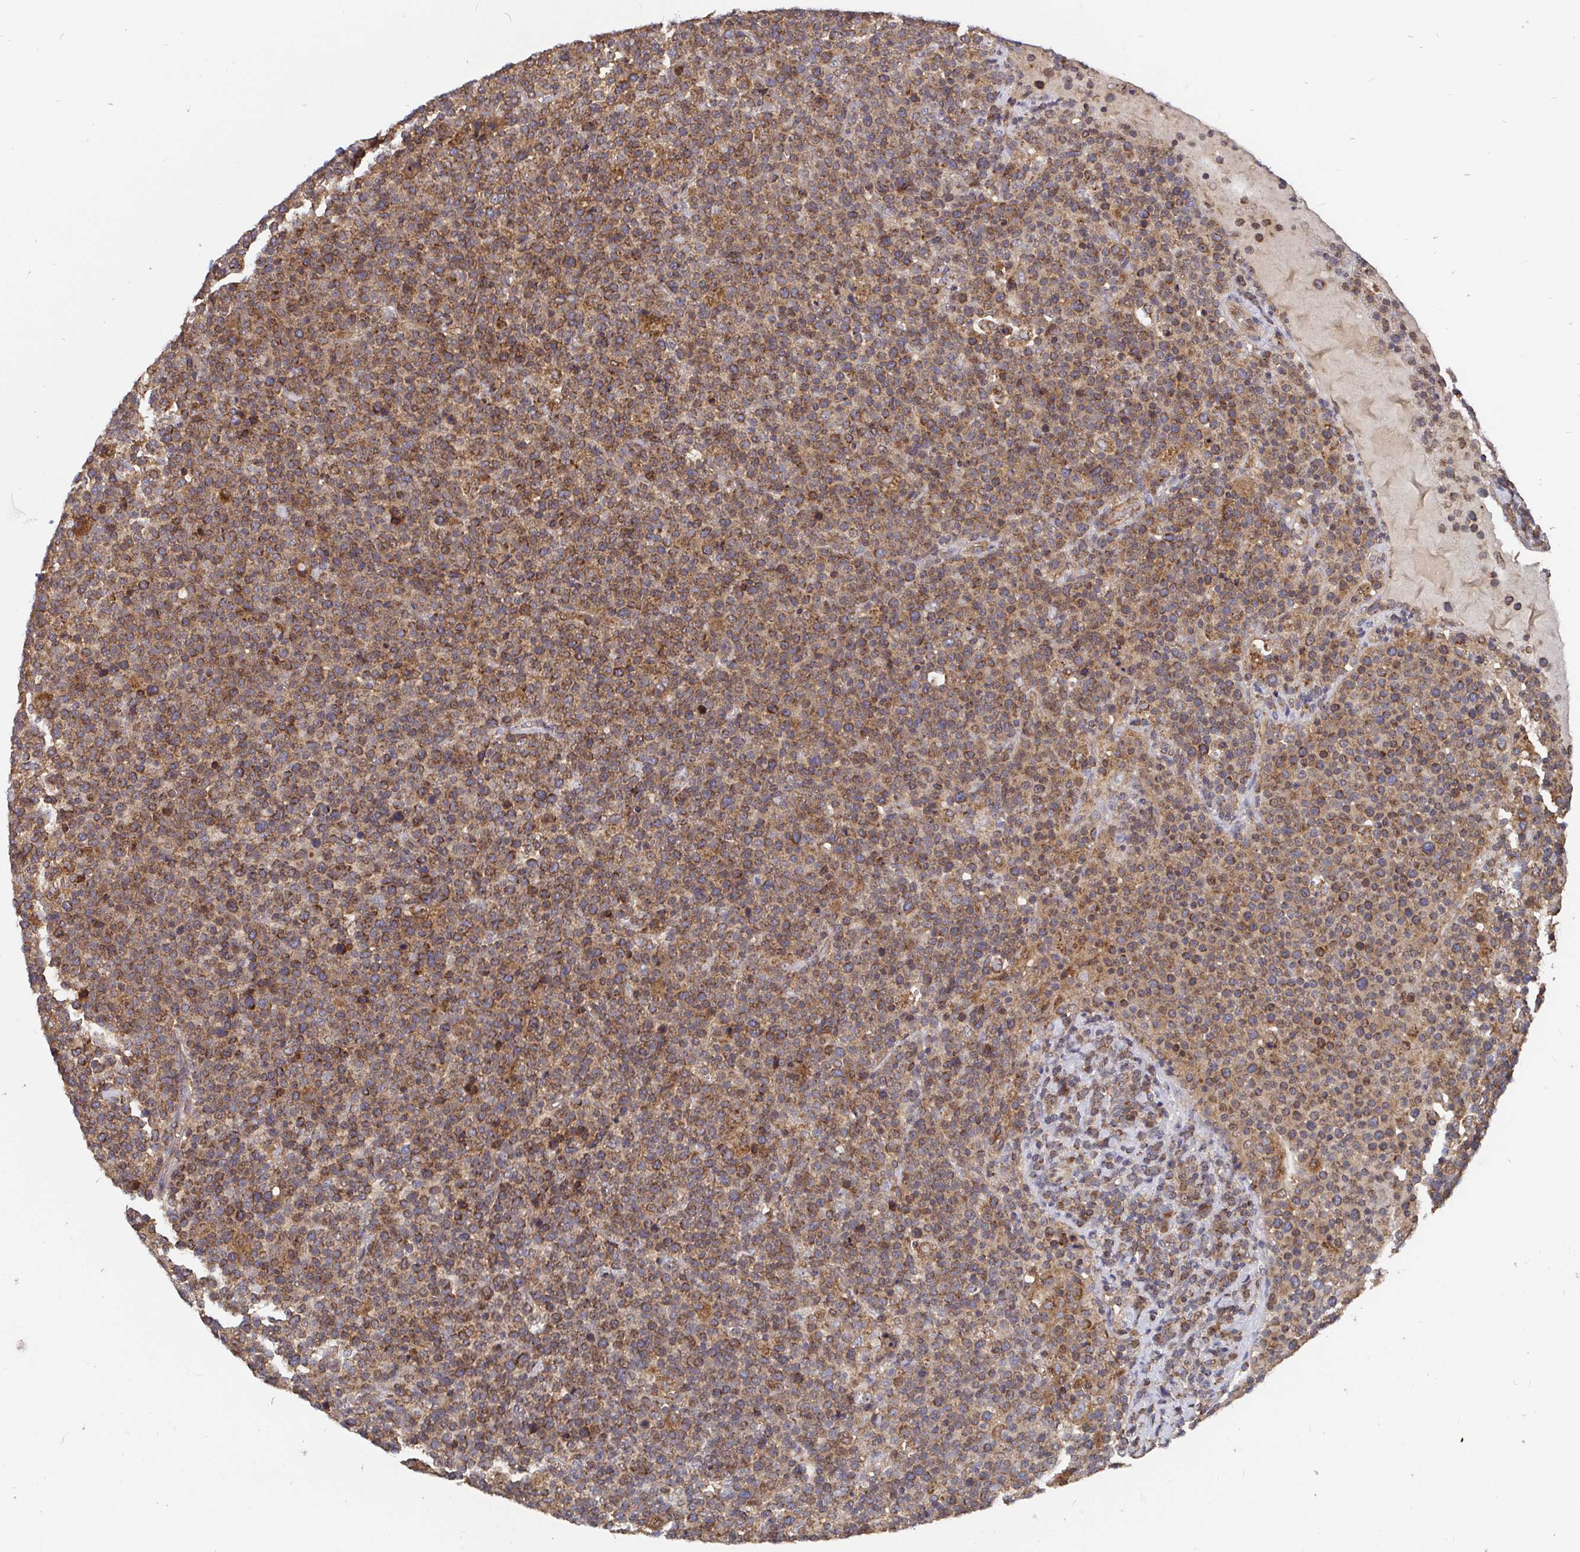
{"staining": {"intensity": "moderate", "quantity": ">75%", "location": "cytoplasmic/membranous"}, "tissue": "lymphoma", "cell_type": "Tumor cells", "image_type": "cancer", "snomed": [{"axis": "morphology", "description": "Malignant lymphoma, non-Hodgkin's type, High grade"}, {"axis": "topography", "description": "Lymph node"}], "caption": "Protein expression analysis of lymphoma displays moderate cytoplasmic/membranous positivity in about >75% of tumor cells. (brown staining indicates protein expression, while blue staining denotes nuclei).", "gene": "PDF", "patient": {"sex": "male", "age": 61}}